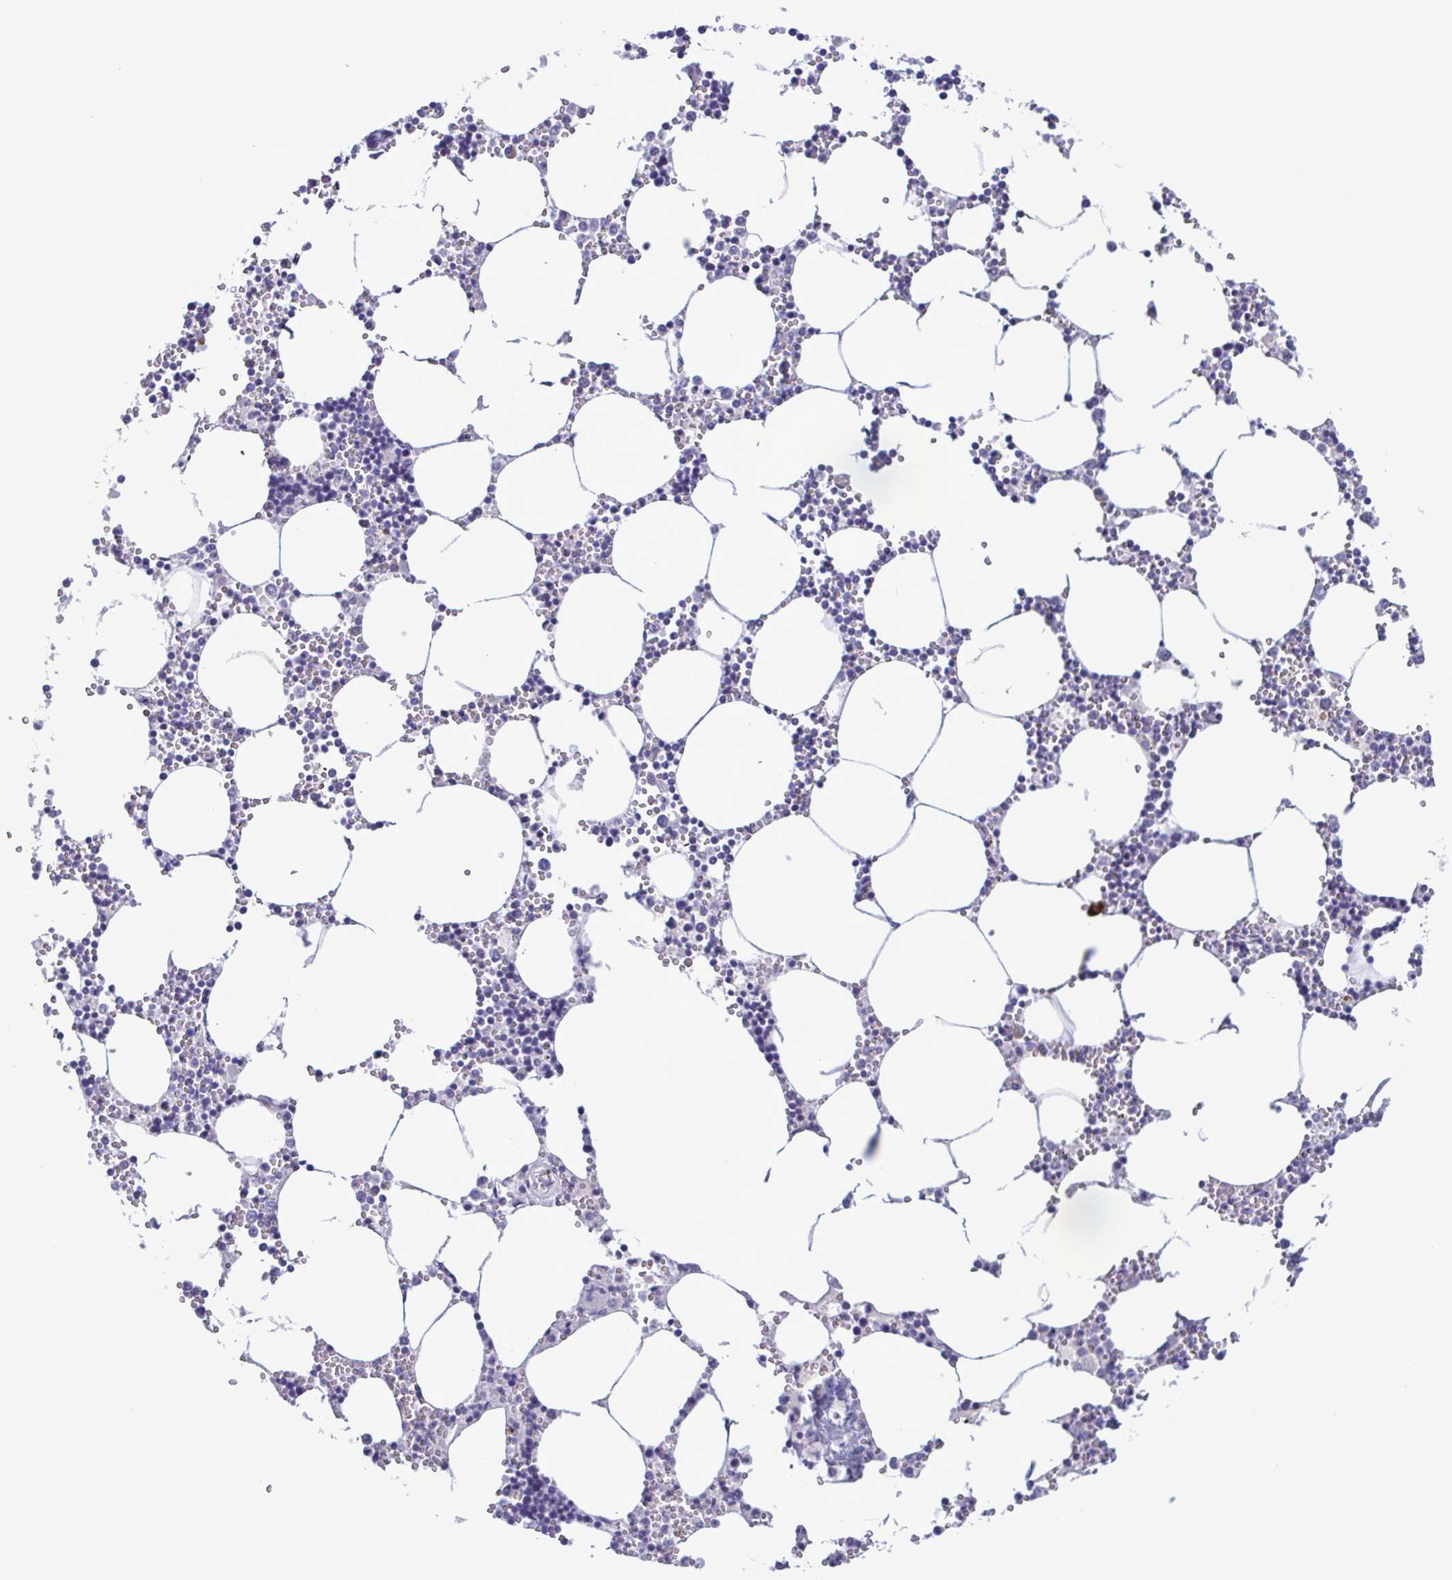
{"staining": {"intensity": "negative", "quantity": "none", "location": "none"}, "tissue": "bone marrow", "cell_type": "Hematopoietic cells", "image_type": "normal", "snomed": [{"axis": "morphology", "description": "Normal tissue, NOS"}, {"axis": "topography", "description": "Bone marrow"}], "caption": "The IHC image has no significant staining in hematopoietic cells of bone marrow. (DAB (3,3'-diaminobenzidine) immunohistochemistry visualized using brightfield microscopy, high magnification).", "gene": "INAFM1", "patient": {"sex": "male", "age": 54}}